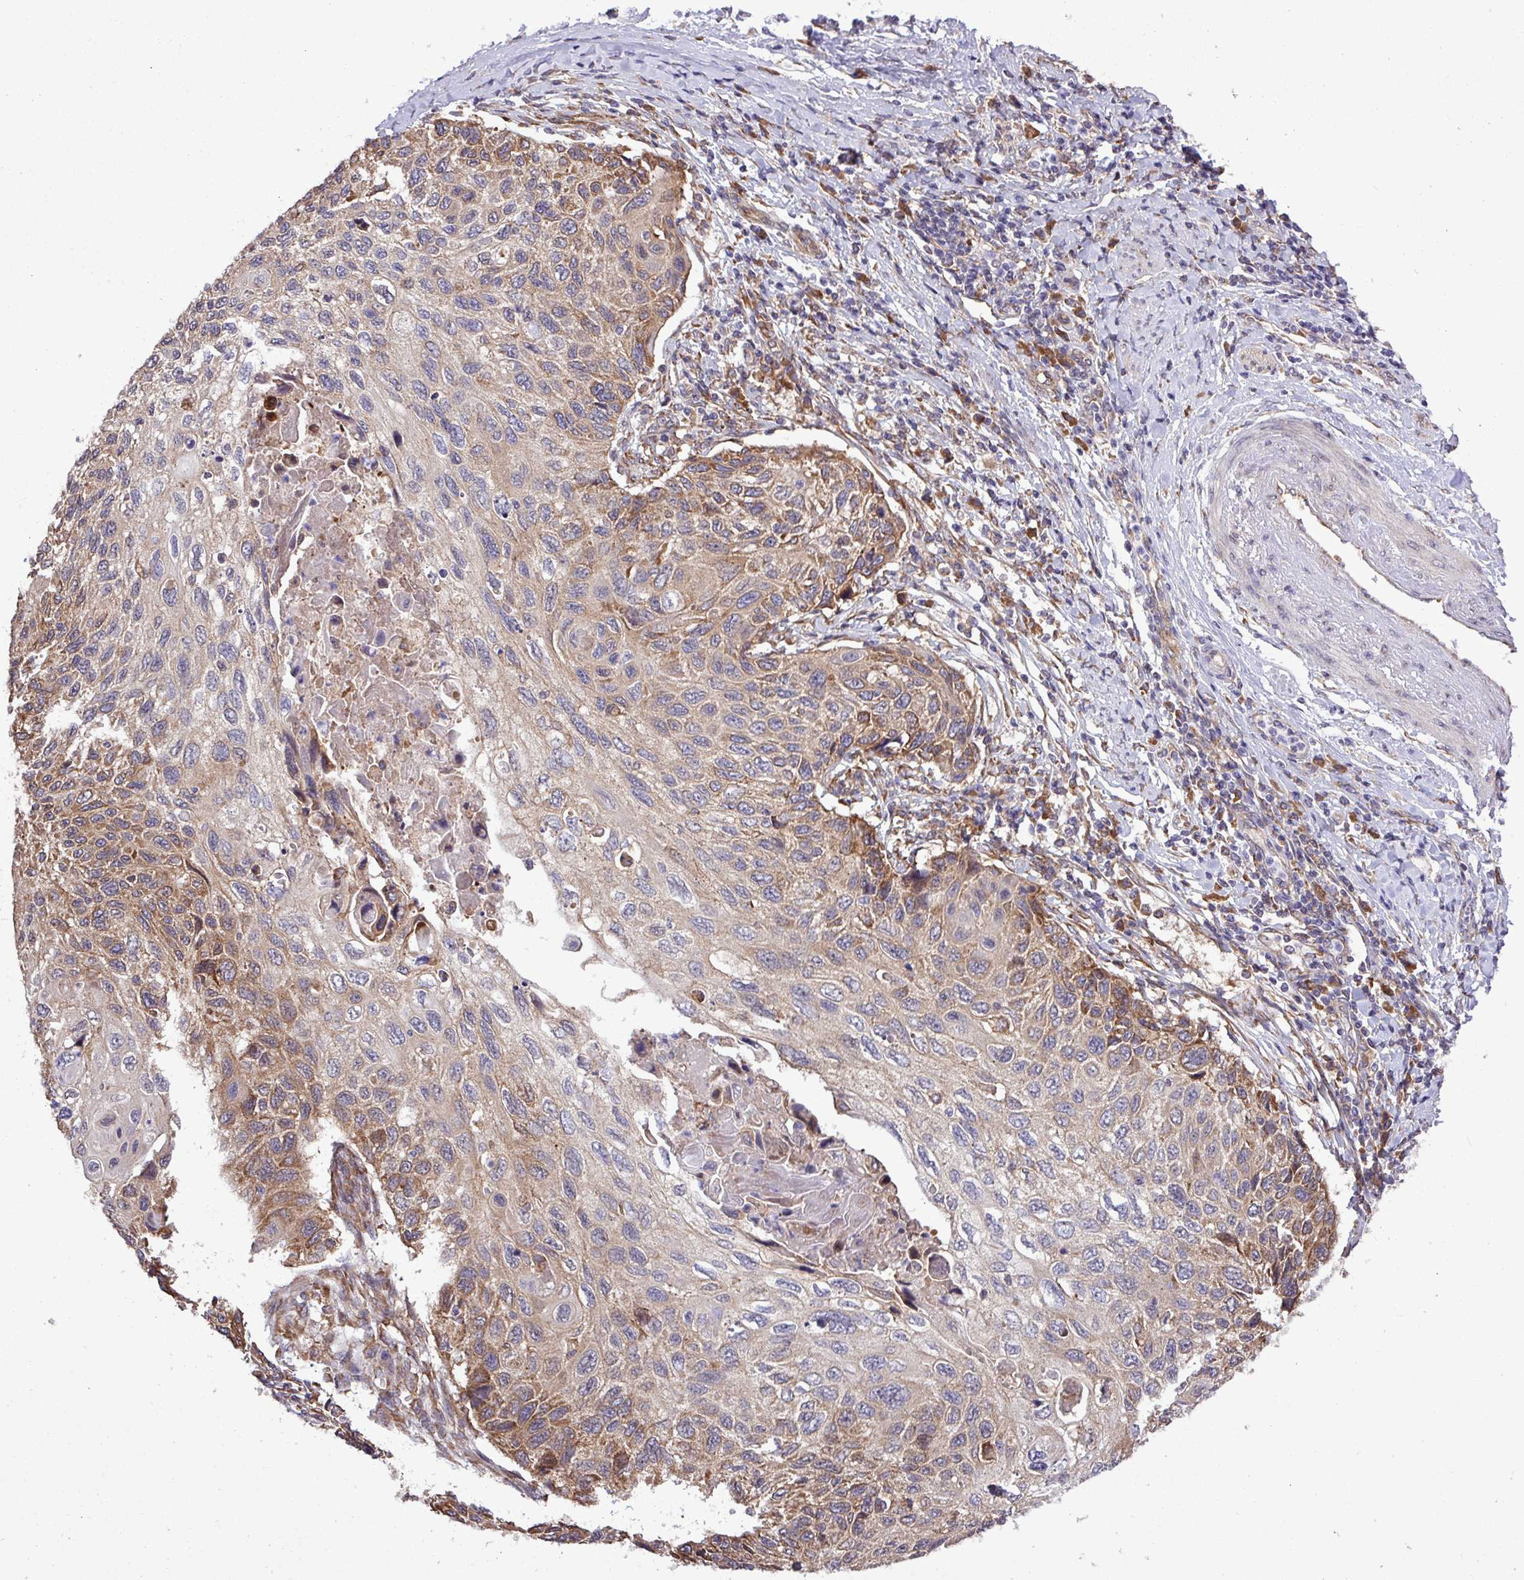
{"staining": {"intensity": "moderate", "quantity": "25%-75%", "location": "cytoplasmic/membranous"}, "tissue": "cervical cancer", "cell_type": "Tumor cells", "image_type": "cancer", "snomed": [{"axis": "morphology", "description": "Squamous cell carcinoma, NOS"}, {"axis": "topography", "description": "Cervix"}], "caption": "The immunohistochemical stain shows moderate cytoplasmic/membranous staining in tumor cells of cervical squamous cell carcinoma tissue.", "gene": "MEGF6", "patient": {"sex": "female", "age": 70}}